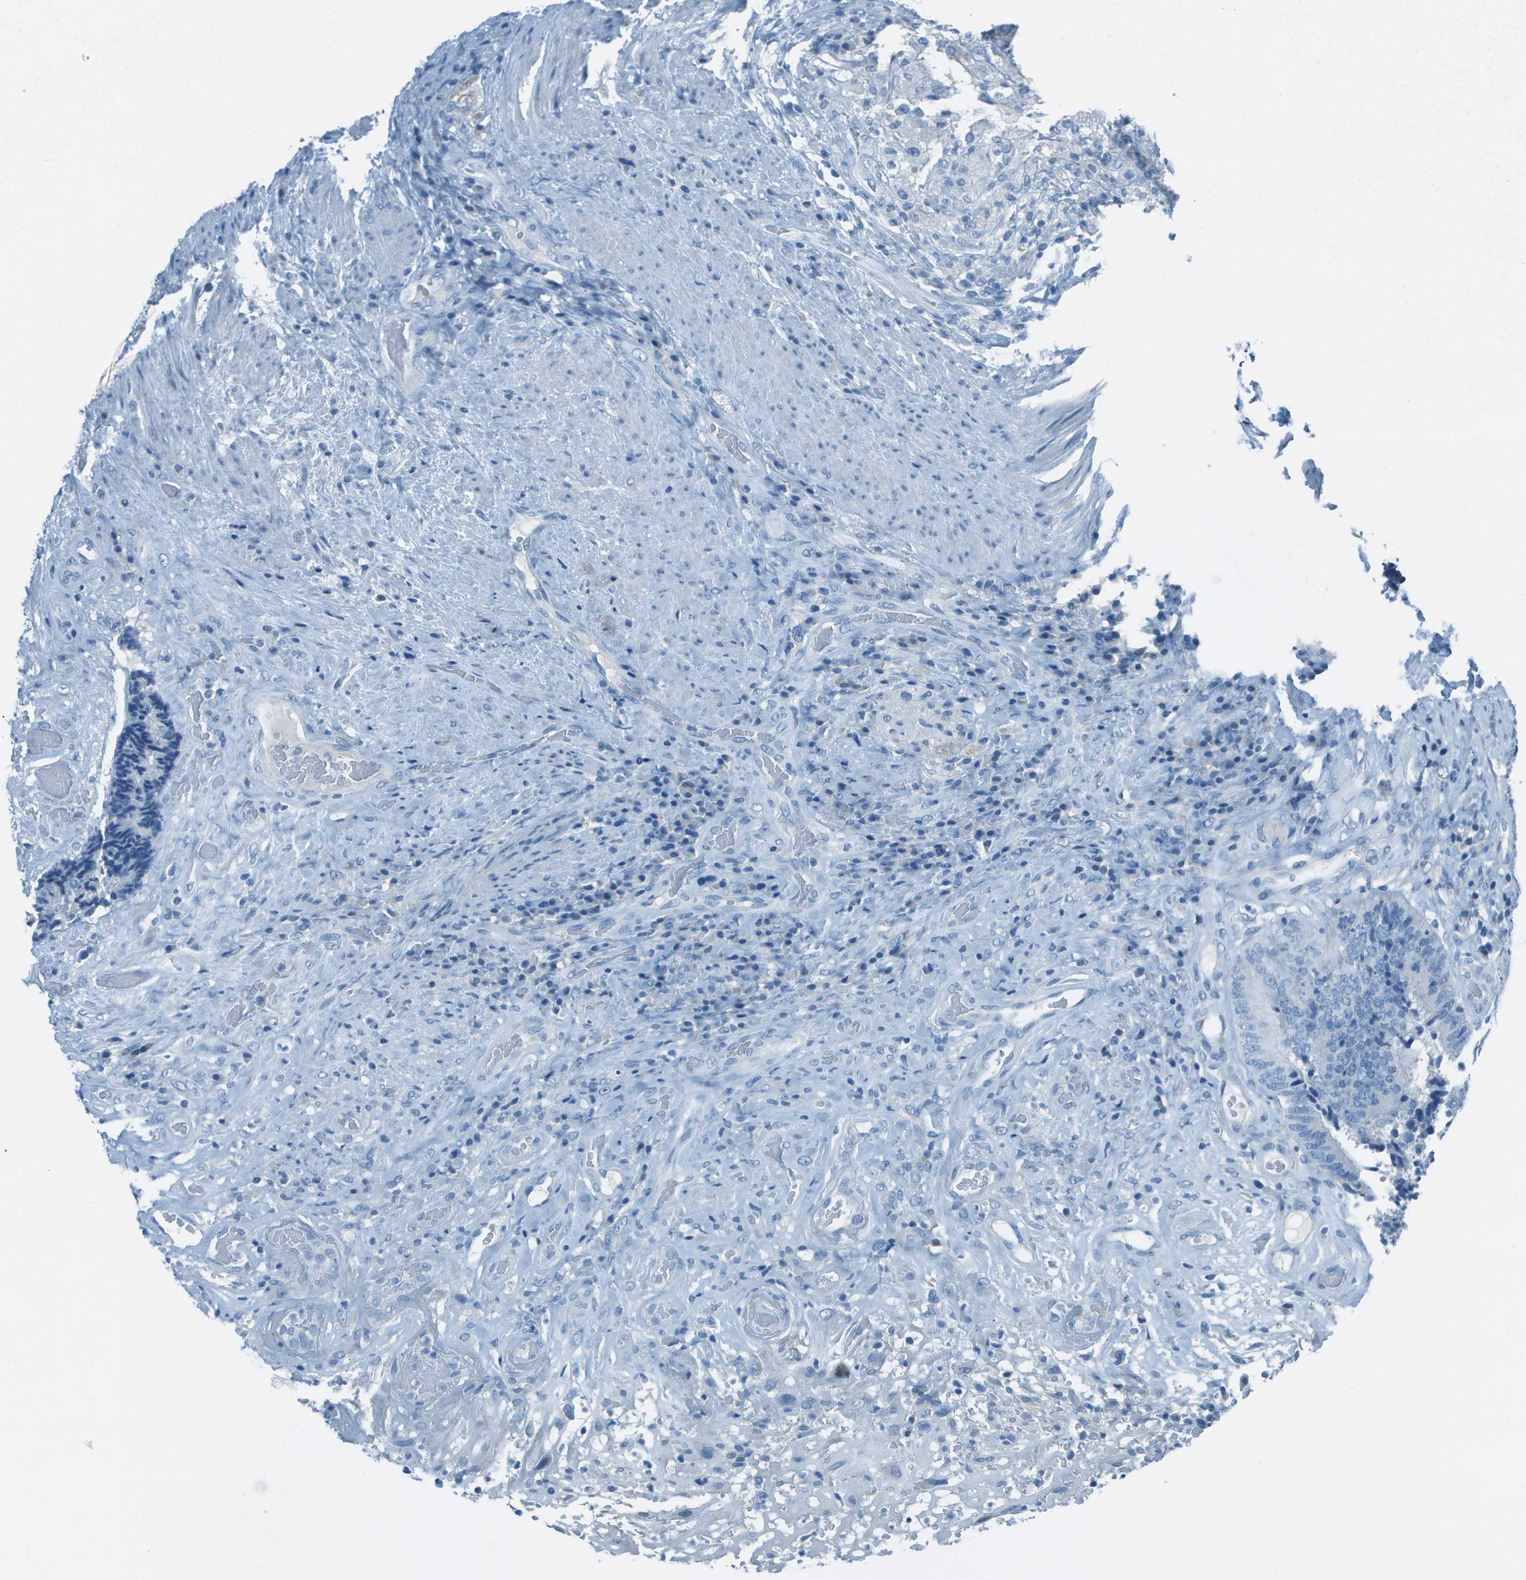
{"staining": {"intensity": "negative", "quantity": "none", "location": "none"}, "tissue": "colorectal cancer", "cell_type": "Tumor cells", "image_type": "cancer", "snomed": [{"axis": "morphology", "description": "Adenocarcinoma, NOS"}, {"axis": "topography", "description": "Rectum"}], "caption": "Tumor cells show no significant protein staining in colorectal adenocarcinoma. Brightfield microscopy of immunohistochemistry (IHC) stained with DAB (3,3'-diaminobenzidine) (brown) and hematoxylin (blue), captured at high magnification.", "gene": "FGF1", "patient": {"sex": "male", "age": 72}}